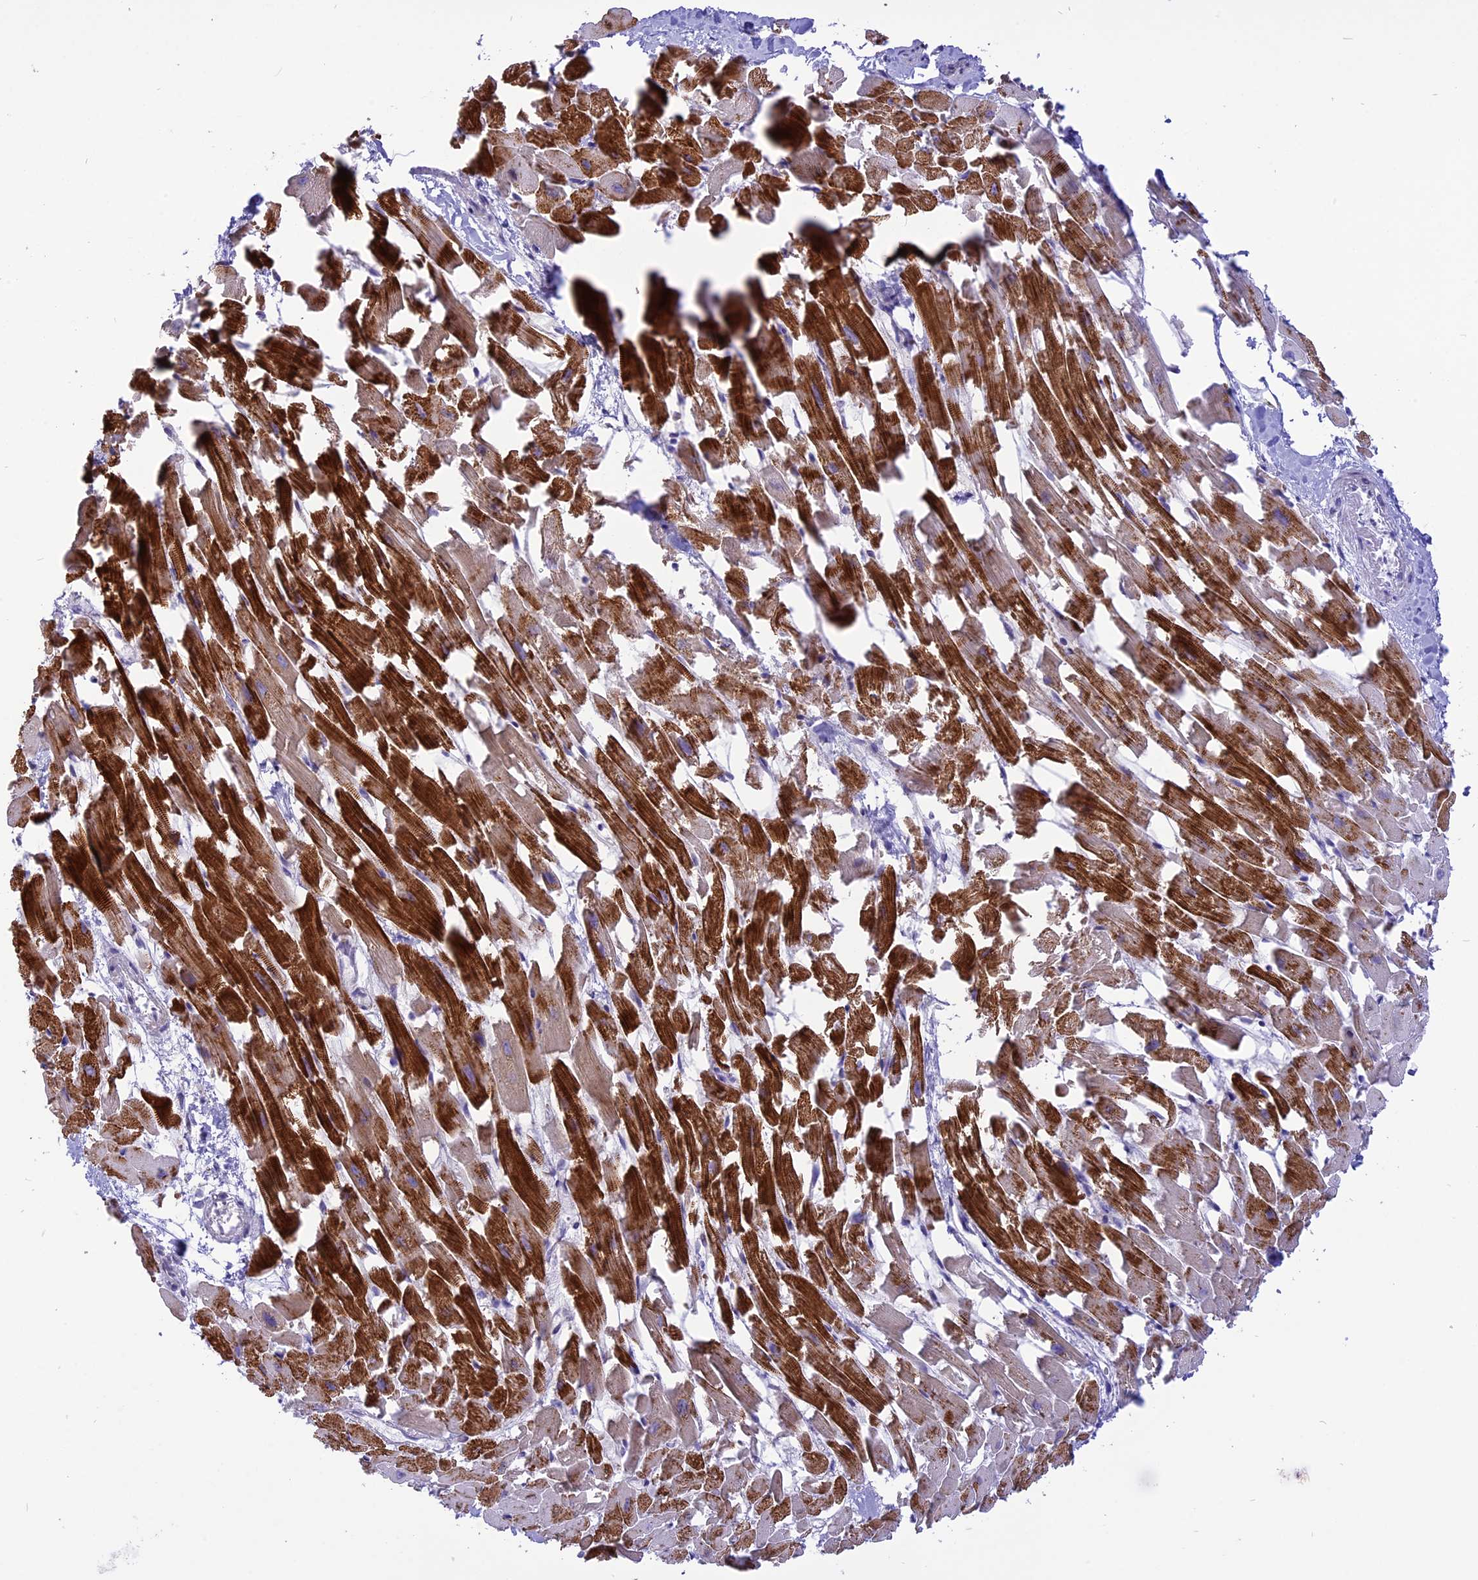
{"staining": {"intensity": "strong", "quantity": ">75%", "location": "cytoplasmic/membranous"}, "tissue": "heart muscle", "cell_type": "Cardiomyocytes", "image_type": "normal", "snomed": [{"axis": "morphology", "description": "Normal tissue, NOS"}, {"axis": "topography", "description": "Heart"}], "caption": "Heart muscle stained with a brown dye reveals strong cytoplasmic/membranous positive expression in about >75% of cardiomyocytes.", "gene": "ZNF837", "patient": {"sex": "female", "age": 64}}